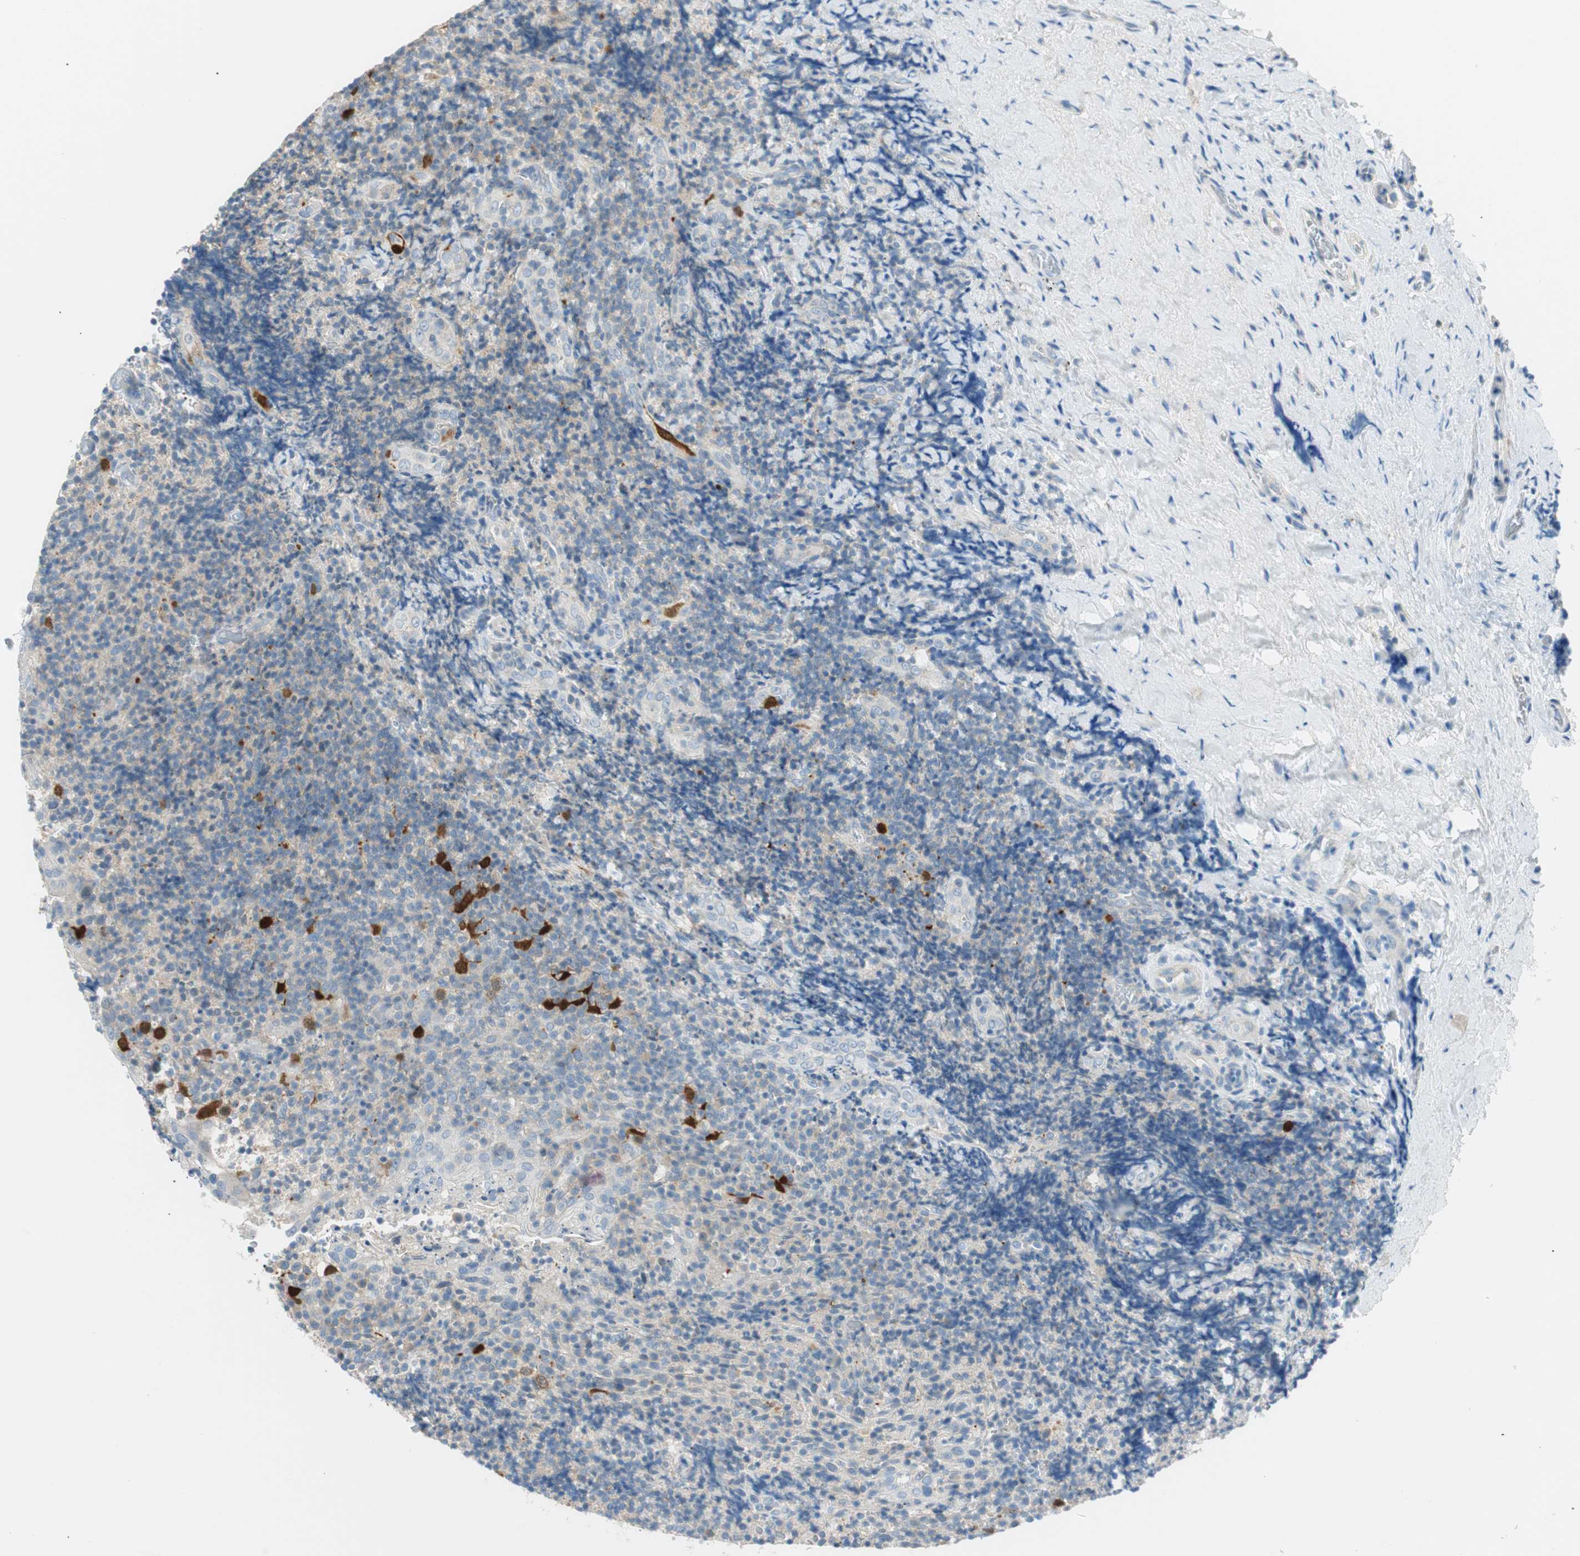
{"staining": {"intensity": "strong", "quantity": "<25%", "location": "cytoplasmic/membranous,nuclear"}, "tissue": "lymphoma", "cell_type": "Tumor cells", "image_type": "cancer", "snomed": [{"axis": "morphology", "description": "Malignant lymphoma, non-Hodgkin's type, High grade"}, {"axis": "topography", "description": "Tonsil"}], "caption": "Immunohistochemical staining of human high-grade malignant lymphoma, non-Hodgkin's type reveals medium levels of strong cytoplasmic/membranous and nuclear staining in approximately <25% of tumor cells. Using DAB (3,3'-diaminobenzidine) (brown) and hematoxylin (blue) stains, captured at high magnification using brightfield microscopy.", "gene": "PTTG1", "patient": {"sex": "female", "age": 36}}